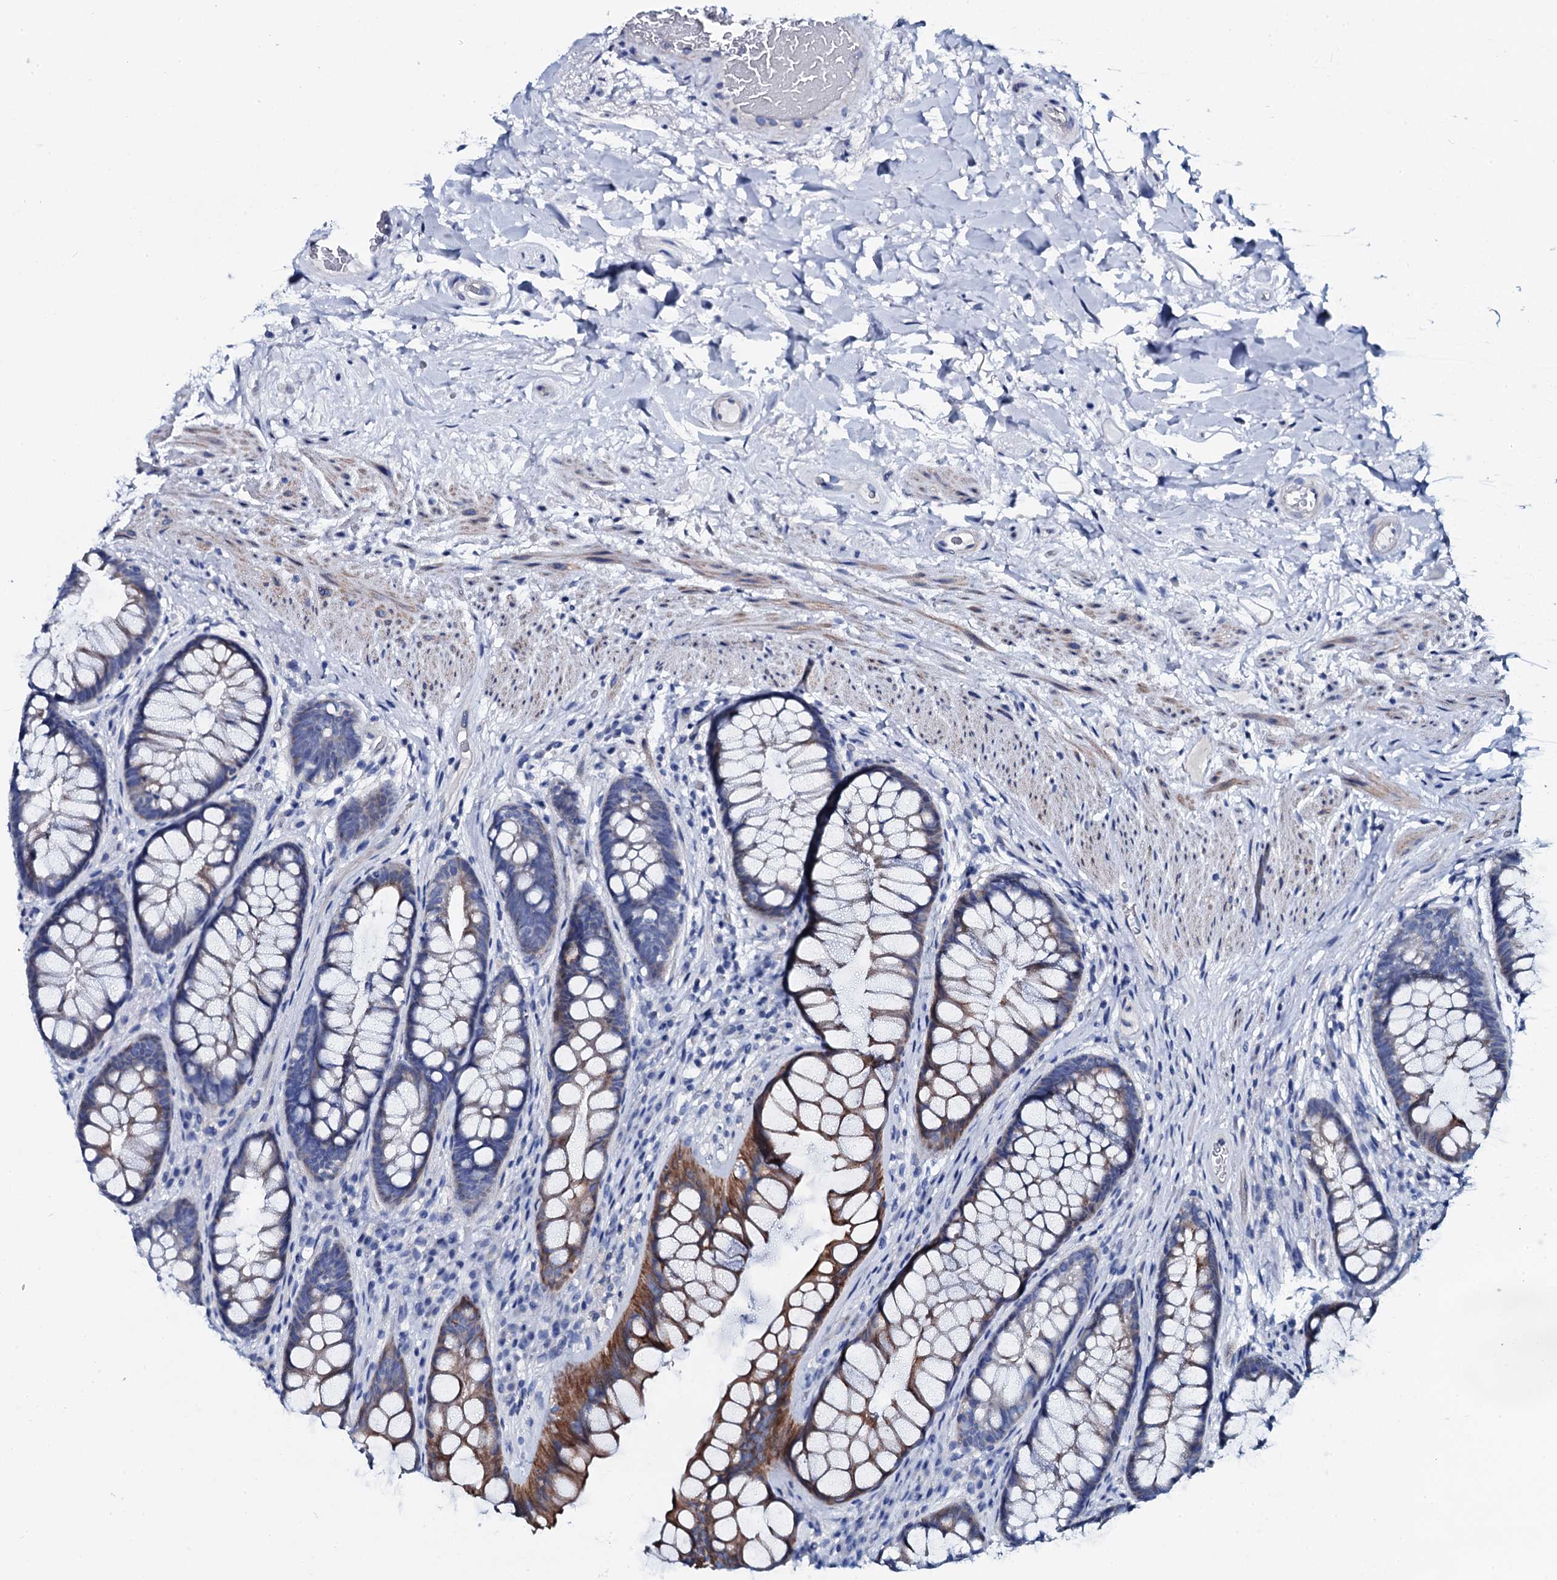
{"staining": {"intensity": "moderate", "quantity": ">75%", "location": "cytoplasmic/membranous"}, "tissue": "rectum", "cell_type": "Glandular cells", "image_type": "normal", "snomed": [{"axis": "morphology", "description": "Normal tissue, NOS"}, {"axis": "topography", "description": "Rectum"}], "caption": "Immunohistochemistry photomicrograph of normal human rectum stained for a protein (brown), which reveals medium levels of moderate cytoplasmic/membranous staining in approximately >75% of glandular cells.", "gene": "GYS2", "patient": {"sex": "male", "age": 74}}